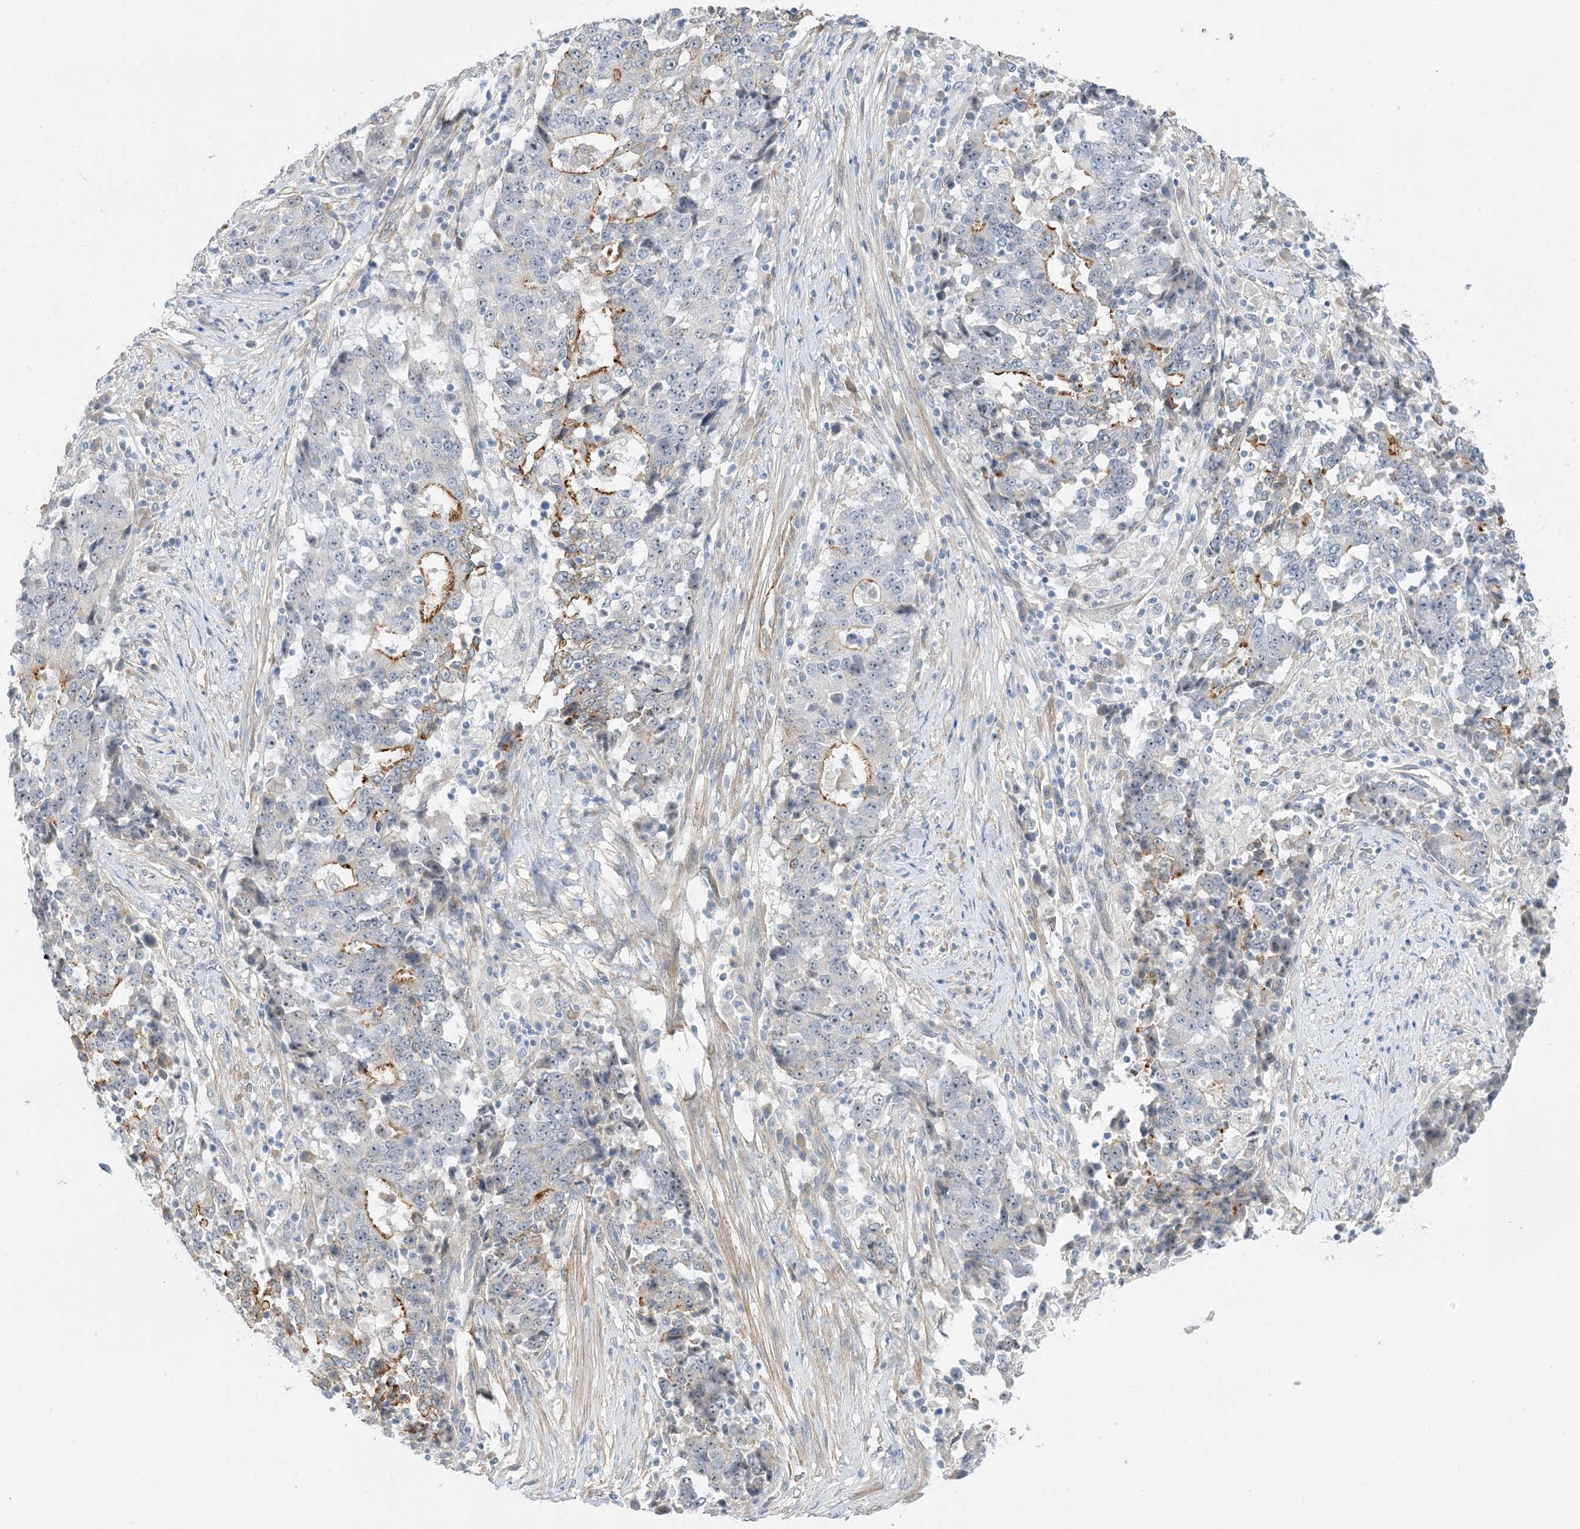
{"staining": {"intensity": "moderate", "quantity": "25%-75%", "location": "cytoplasmic/membranous"}, "tissue": "stomach cancer", "cell_type": "Tumor cells", "image_type": "cancer", "snomed": [{"axis": "morphology", "description": "Adenocarcinoma, NOS"}, {"axis": "topography", "description": "Stomach"}], "caption": "There is medium levels of moderate cytoplasmic/membranous expression in tumor cells of stomach cancer (adenocarcinoma), as demonstrated by immunohistochemical staining (brown color).", "gene": "IL36B", "patient": {"sex": "male", "age": 59}}